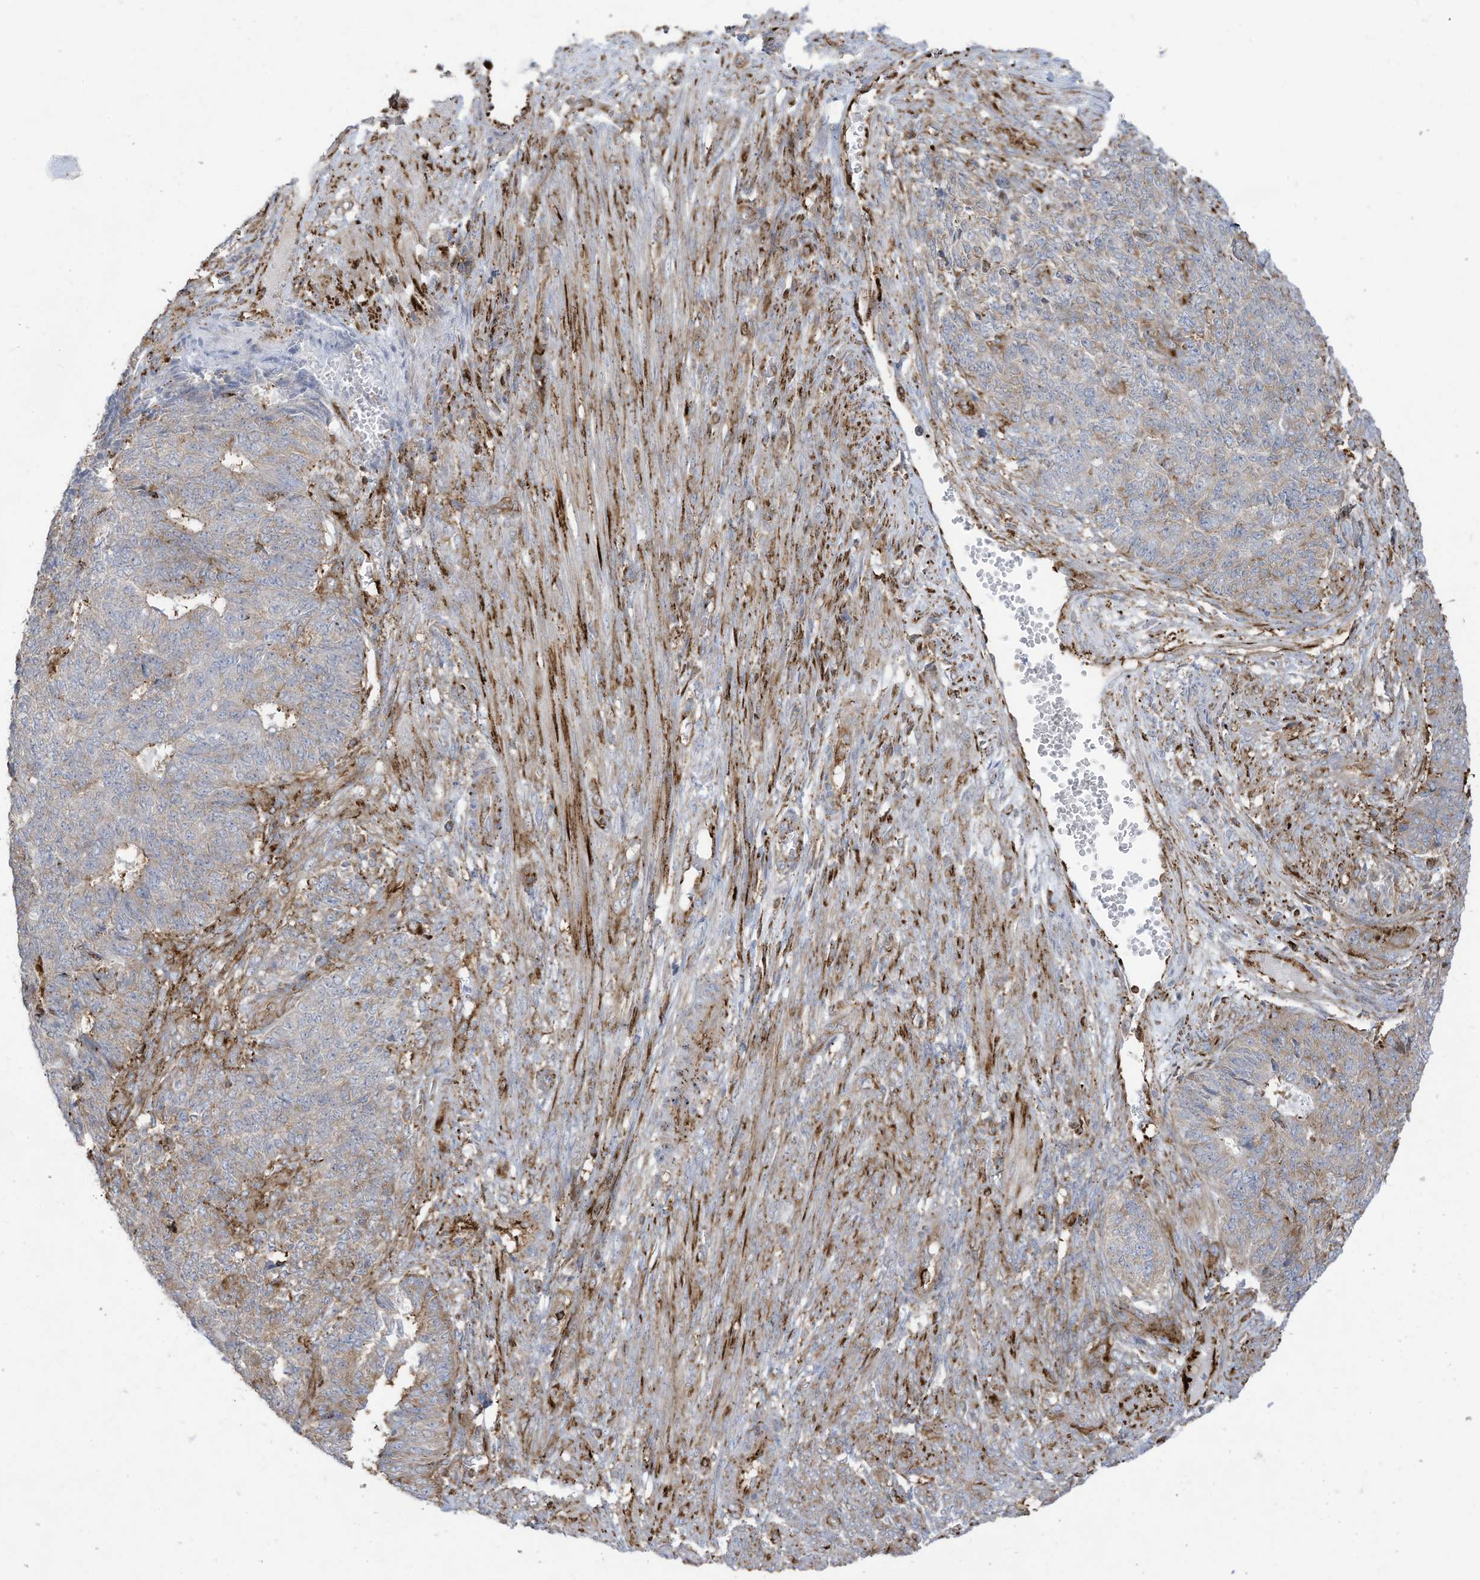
{"staining": {"intensity": "moderate", "quantity": "<25%", "location": "cytoplasmic/membranous"}, "tissue": "endometrial cancer", "cell_type": "Tumor cells", "image_type": "cancer", "snomed": [{"axis": "morphology", "description": "Adenocarcinoma, NOS"}, {"axis": "topography", "description": "Endometrium"}], "caption": "The histopathology image reveals staining of endometrial cancer (adenocarcinoma), revealing moderate cytoplasmic/membranous protein positivity (brown color) within tumor cells.", "gene": "THNSL2", "patient": {"sex": "female", "age": 32}}